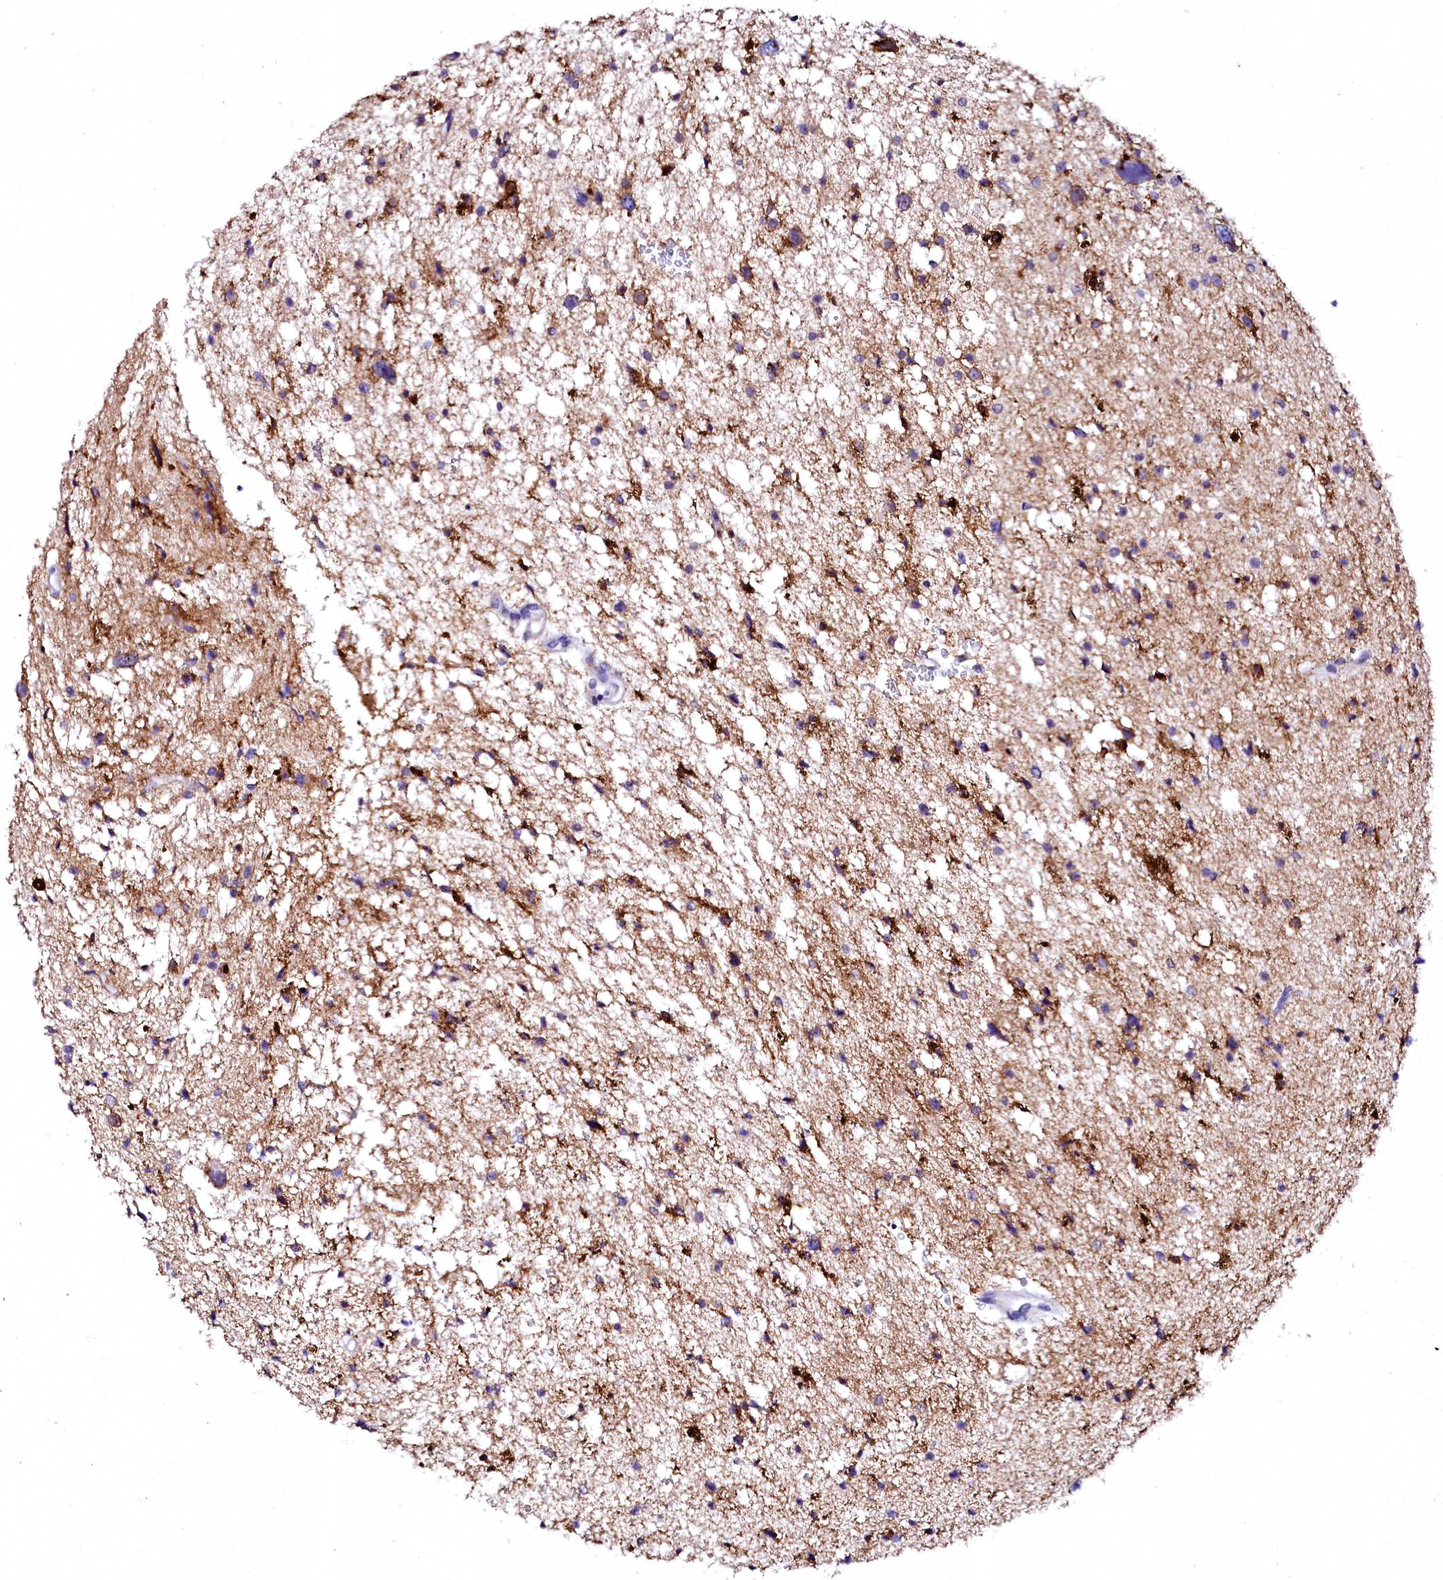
{"staining": {"intensity": "moderate", "quantity": "<25%", "location": "cytoplasmic/membranous"}, "tissue": "glioma", "cell_type": "Tumor cells", "image_type": "cancer", "snomed": [{"axis": "morphology", "description": "Glioma, malignant, Low grade"}, {"axis": "topography", "description": "Brain"}], "caption": "Moderate cytoplasmic/membranous protein expression is seen in about <25% of tumor cells in glioma. The protein is stained brown, and the nuclei are stained in blue (DAB (3,3'-diaminobenzidine) IHC with brightfield microscopy, high magnification).", "gene": "NALF1", "patient": {"sex": "female", "age": 37}}